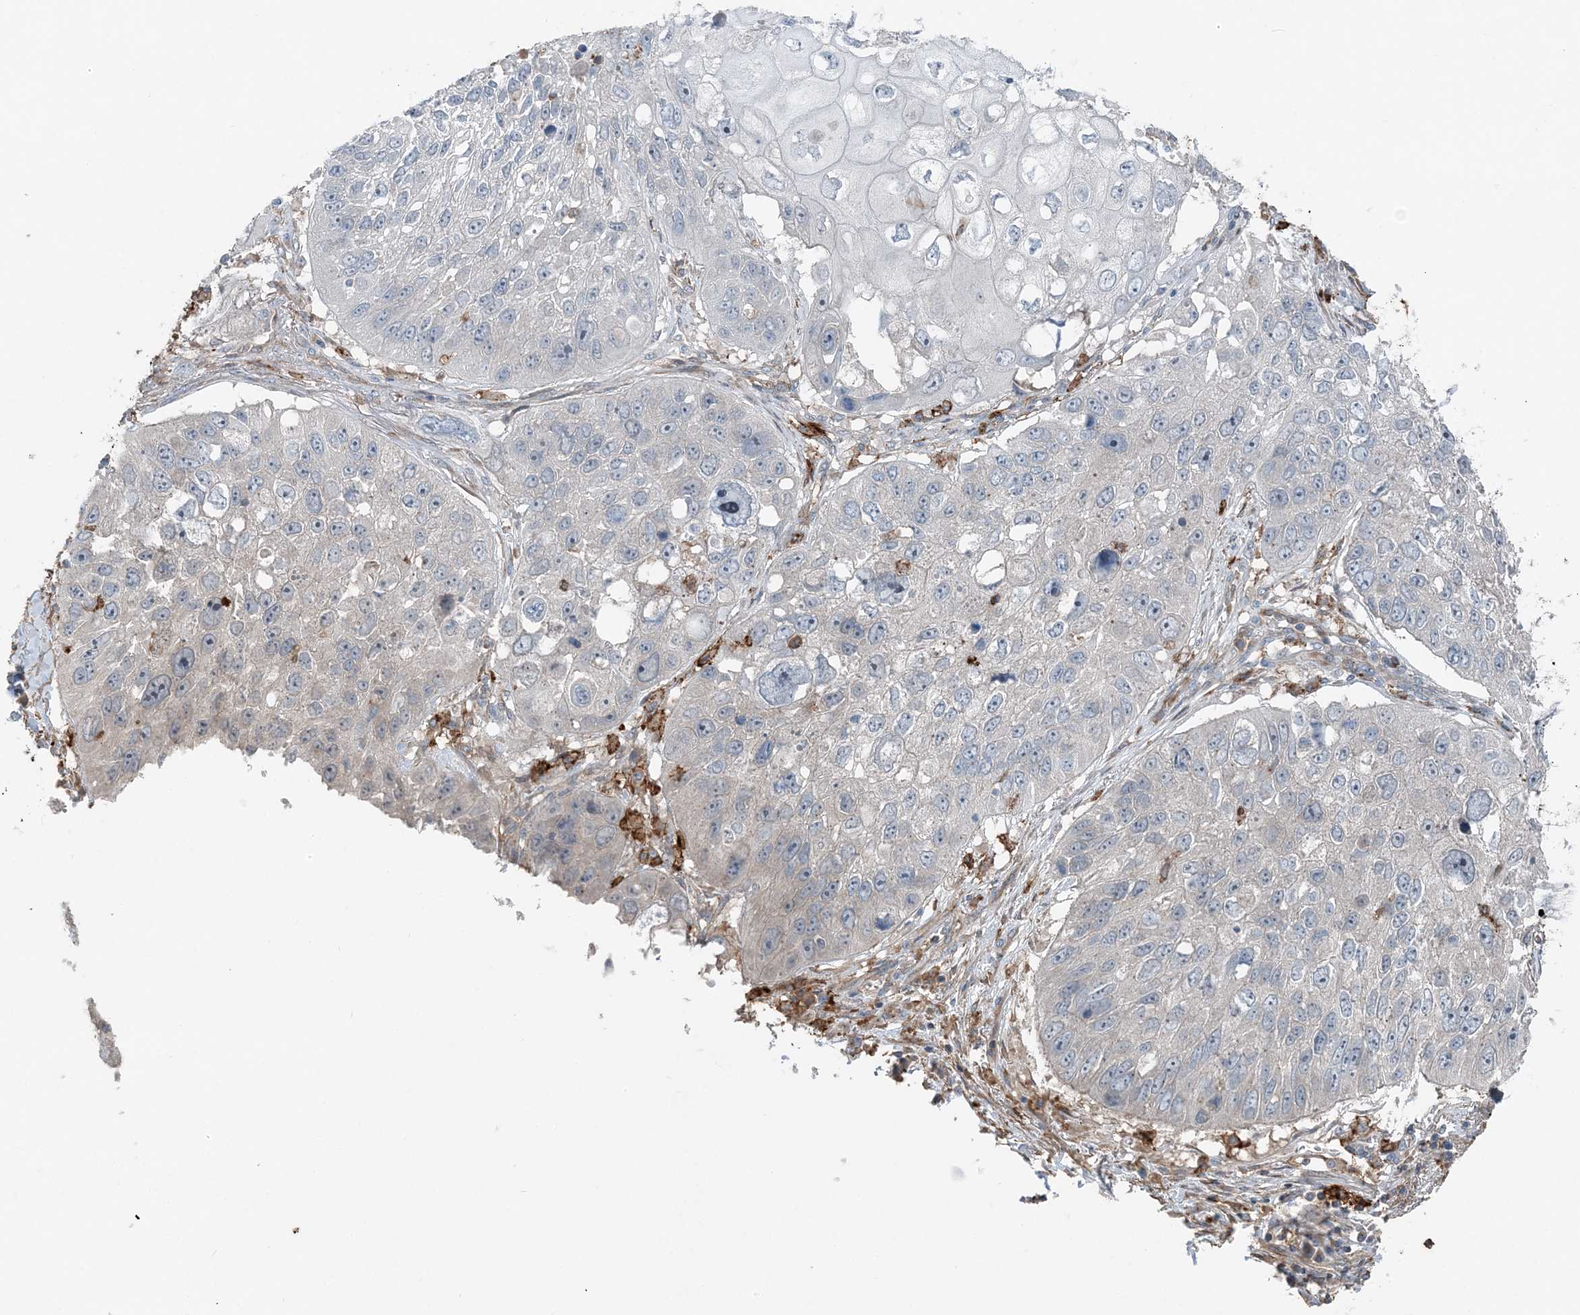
{"staining": {"intensity": "negative", "quantity": "none", "location": "none"}, "tissue": "lung cancer", "cell_type": "Tumor cells", "image_type": "cancer", "snomed": [{"axis": "morphology", "description": "Squamous cell carcinoma, NOS"}, {"axis": "topography", "description": "Lung"}], "caption": "Immunohistochemistry of squamous cell carcinoma (lung) exhibits no staining in tumor cells.", "gene": "KY", "patient": {"sex": "male", "age": 61}}